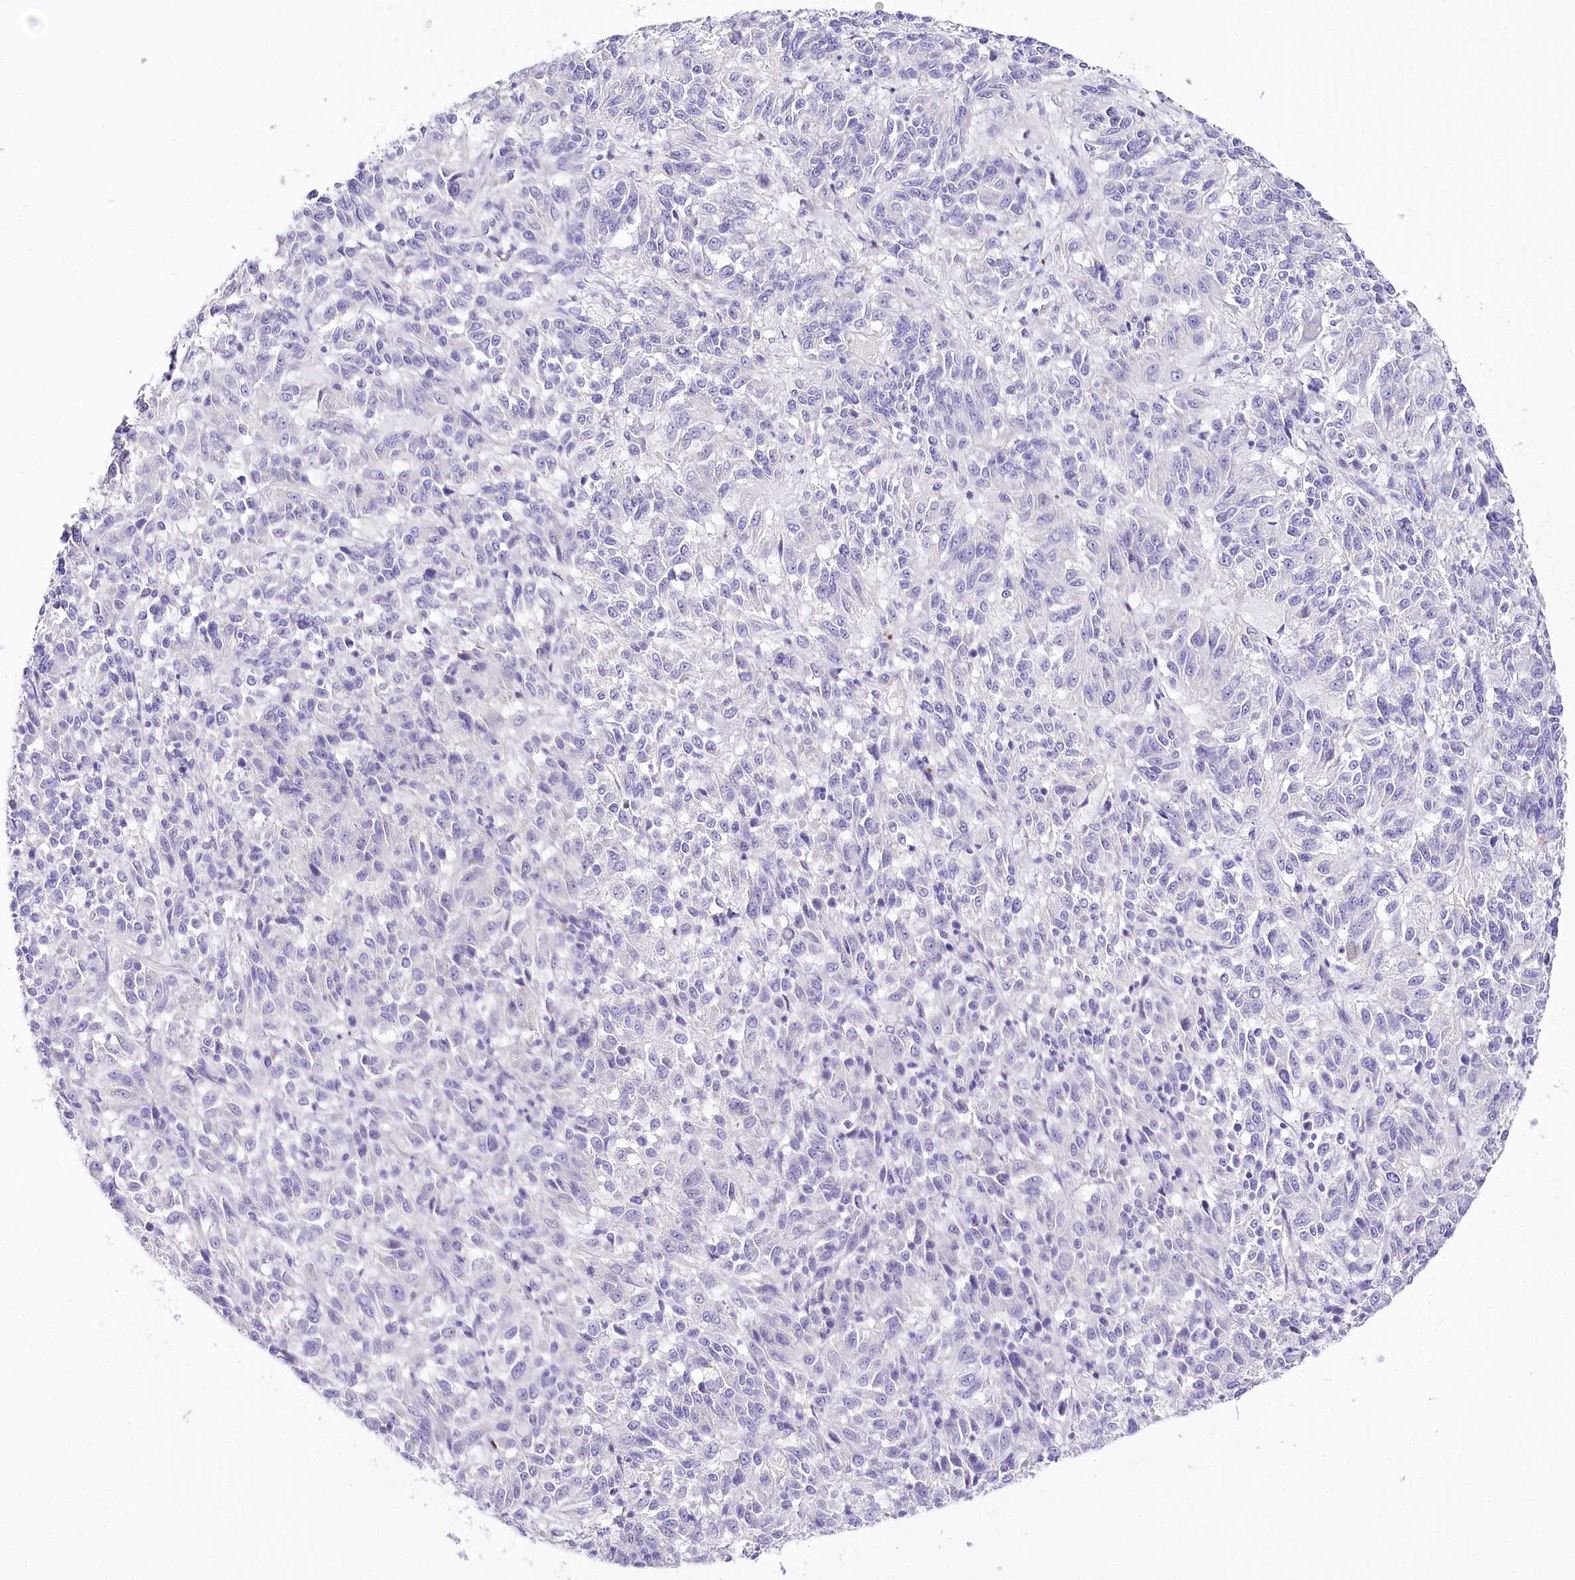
{"staining": {"intensity": "negative", "quantity": "none", "location": "none"}, "tissue": "melanoma", "cell_type": "Tumor cells", "image_type": "cancer", "snomed": [{"axis": "morphology", "description": "Malignant melanoma, Metastatic site"}, {"axis": "topography", "description": "Lung"}], "caption": "Immunohistochemistry photomicrograph of melanoma stained for a protein (brown), which displays no expression in tumor cells.", "gene": "CSN3", "patient": {"sex": "male", "age": 64}}